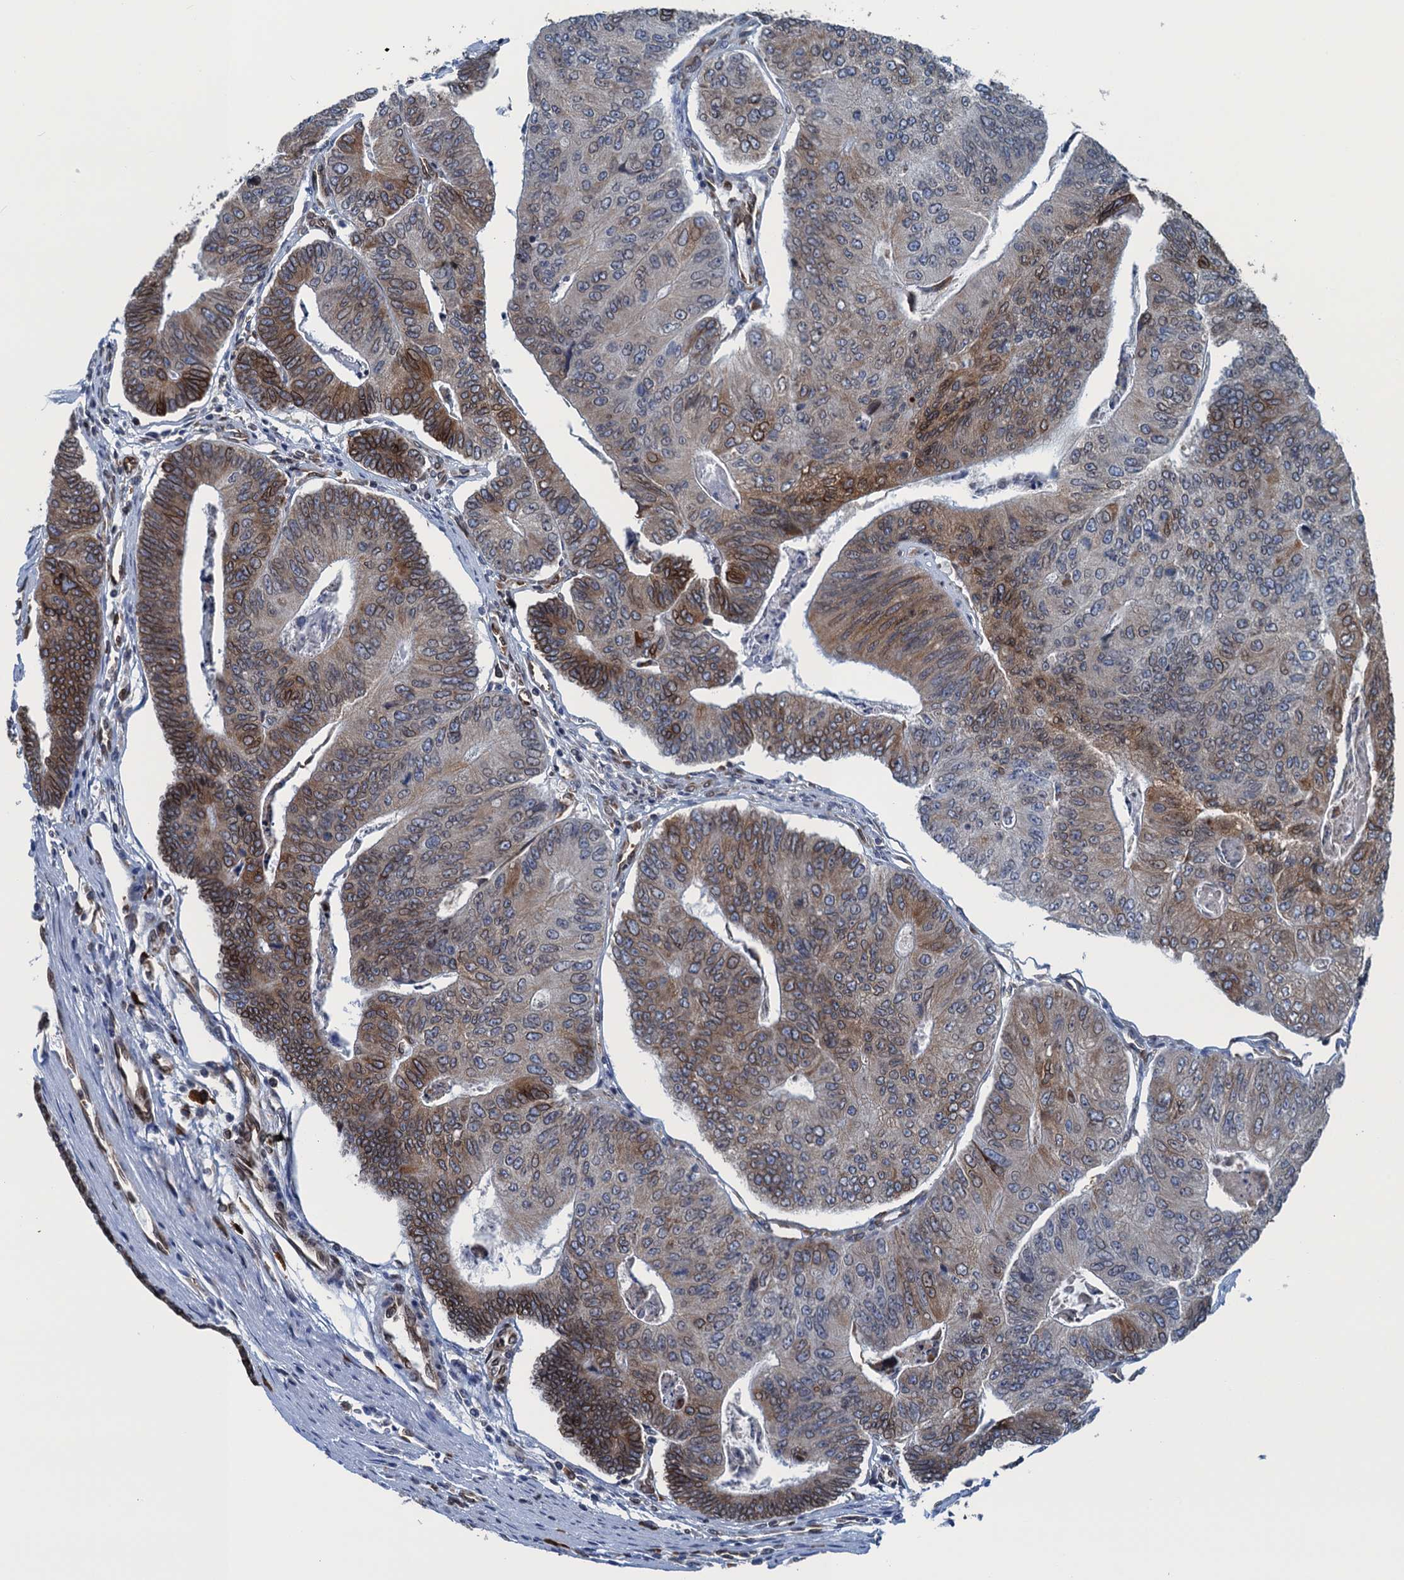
{"staining": {"intensity": "moderate", "quantity": "25%-75%", "location": "cytoplasmic/membranous"}, "tissue": "colorectal cancer", "cell_type": "Tumor cells", "image_type": "cancer", "snomed": [{"axis": "morphology", "description": "Adenocarcinoma, NOS"}, {"axis": "topography", "description": "Colon"}], "caption": "Approximately 25%-75% of tumor cells in colorectal adenocarcinoma reveal moderate cytoplasmic/membranous protein expression as visualized by brown immunohistochemical staining.", "gene": "TMEM205", "patient": {"sex": "female", "age": 67}}